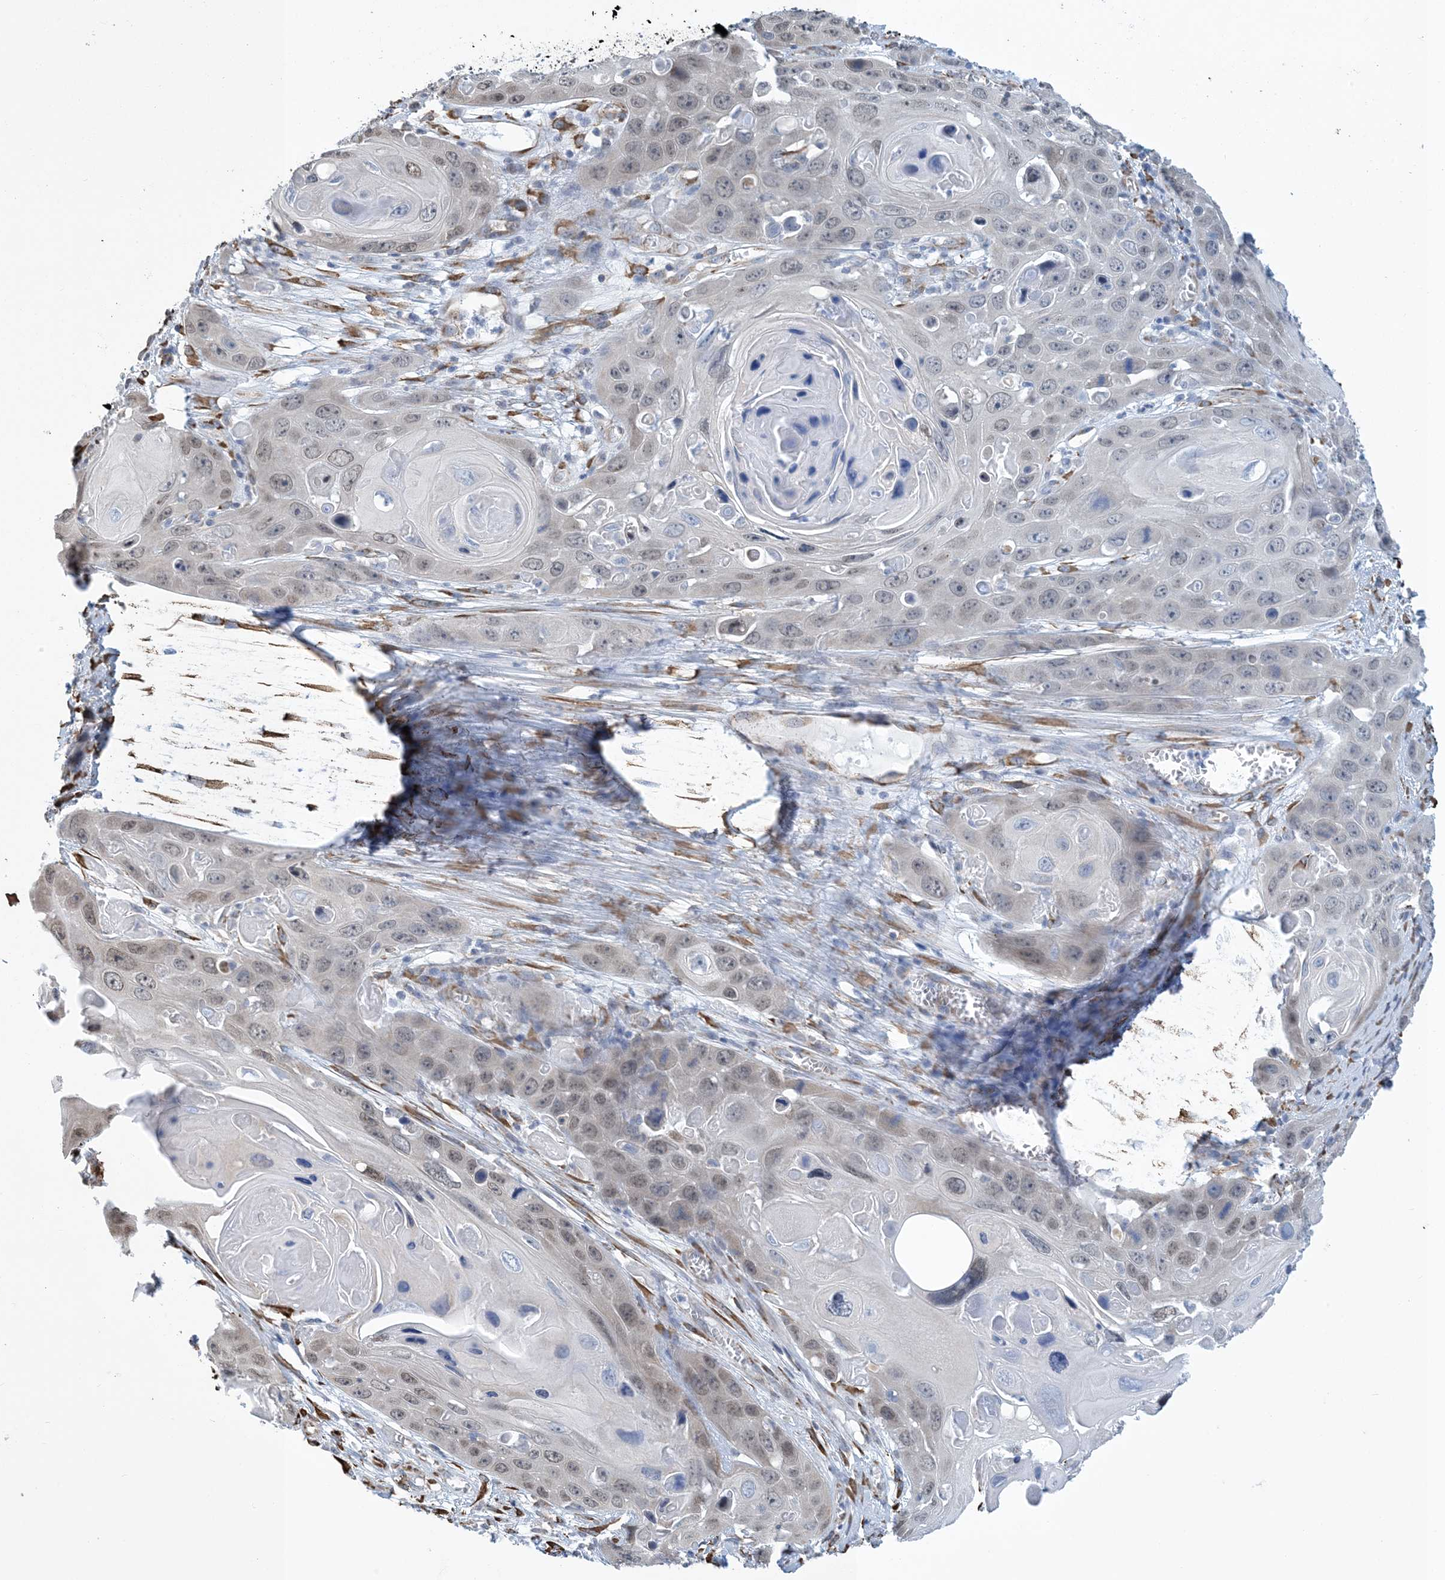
{"staining": {"intensity": "weak", "quantity": "<25%", "location": "nuclear"}, "tissue": "skin cancer", "cell_type": "Tumor cells", "image_type": "cancer", "snomed": [{"axis": "morphology", "description": "Squamous cell carcinoma, NOS"}, {"axis": "topography", "description": "Skin"}], "caption": "Immunohistochemistry of human skin cancer demonstrates no staining in tumor cells.", "gene": "CCDC14", "patient": {"sex": "male", "age": 55}}